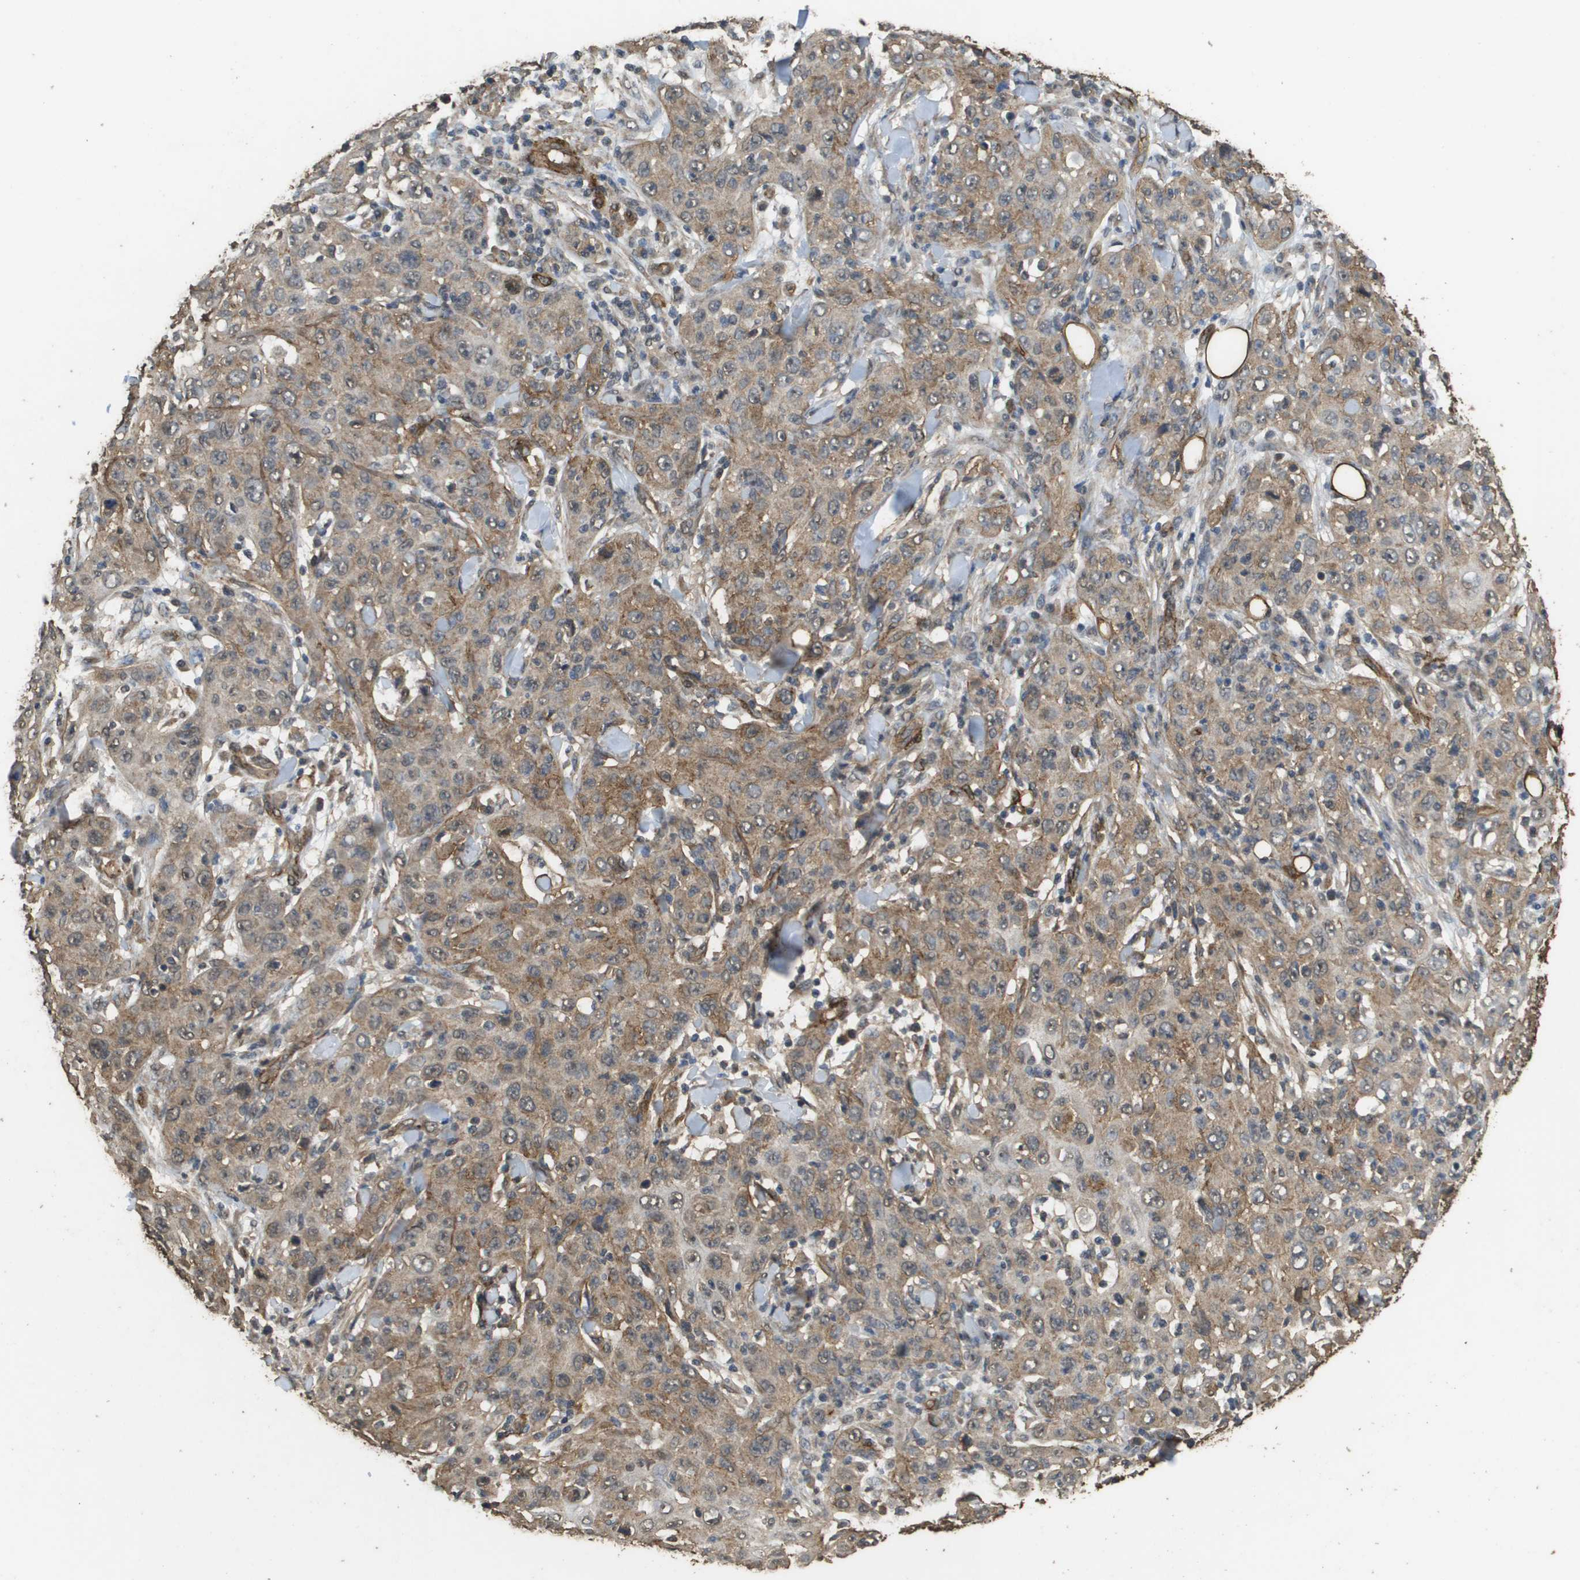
{"staining": {"intensity": "moderate", "quantity": ">75%", "location": "cytoplasmic/membranous"}, "tissue": "skin cancer", "cell_type": "Tumor cells", "image_type": "cancer", "snomed": [{"axis": "morphology", "description": "Squamous cell carcinoma, NOS"}, {"axis": "topography", "description": "Skin"}], "caption": "This image shows immunohistochemistry staining of human skin squamous cell carcinoma, with medium moderate cytoplasmic/membranous staining in approximately >75% of tumor cells.", "gene": "AAMP", "patient": {"sex": "female", "age": 88}}